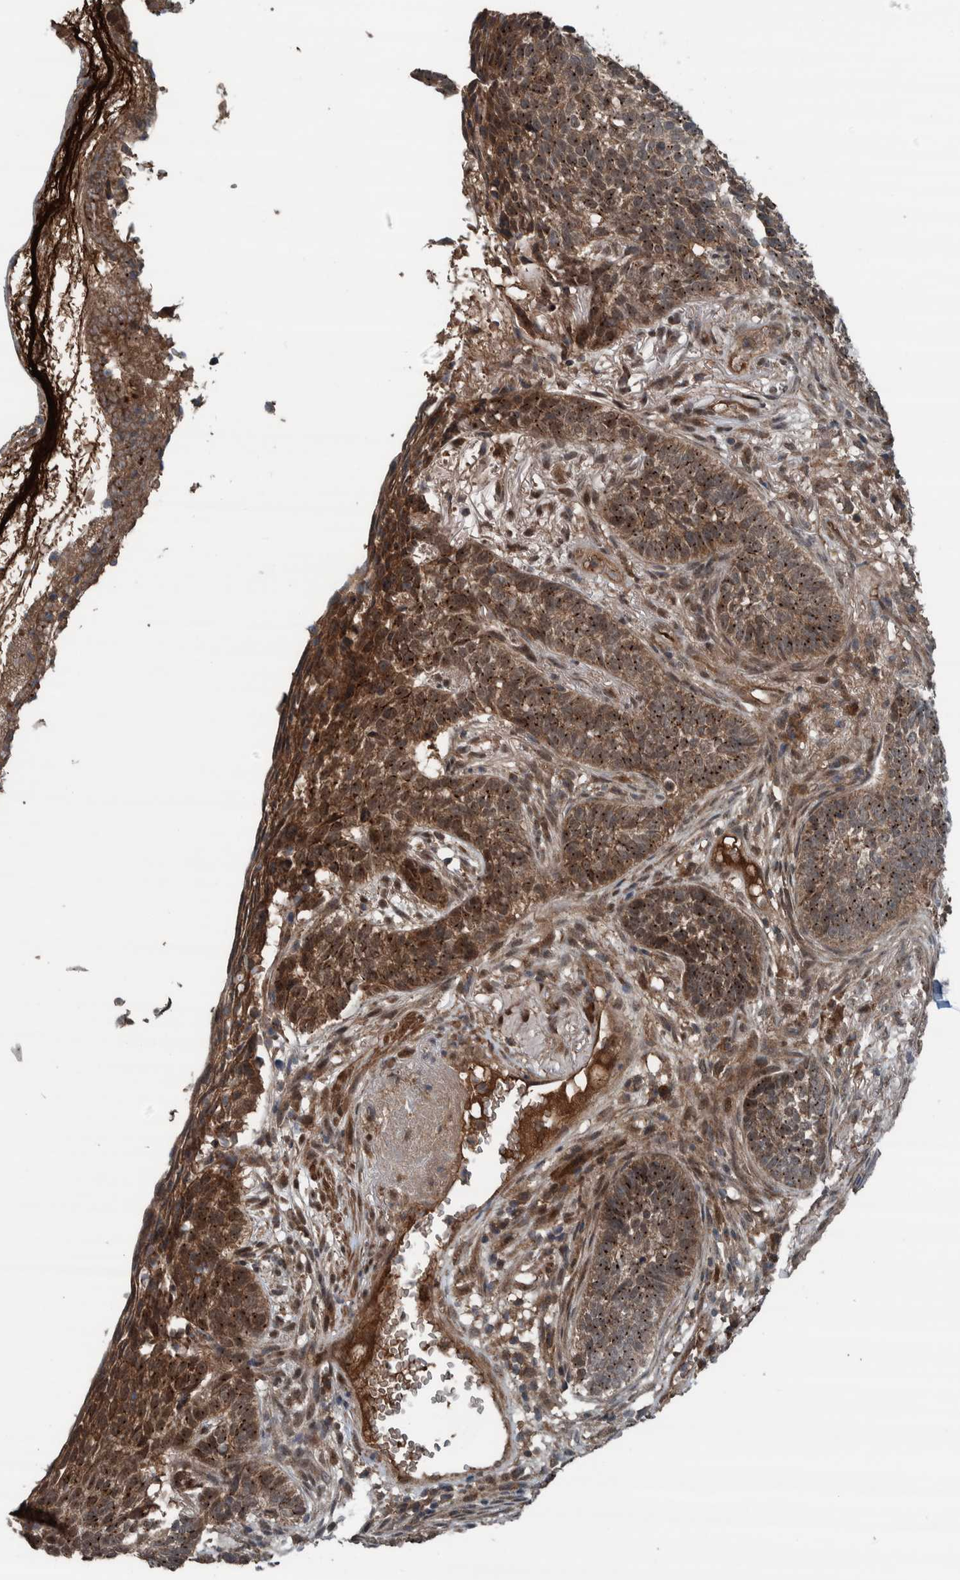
{"staining": {"intensity": "moderate", "quantity": ">75%", "location": "cytoplasmic/membranous,nuclear"}, "tissue": "skin cancer", "cell_type": "Tumor cells", "image_type": "cancer", "snomed": [{"axis": "morphology", "description": "Basal cell carcinoma"}, {"axis": "topography", "description": "Skin"}], "caption": "IHC of basal cell carcinoma (skin) displays medium levels of moderate cytoplasmic/membranous and nuclear staining in about >75% of tumor cells. The protein of interest is shown in brown color, while the nuclei are stained blue.", "gene": "CUEDC1", "patient": {"sex": "male", "age": 85}}